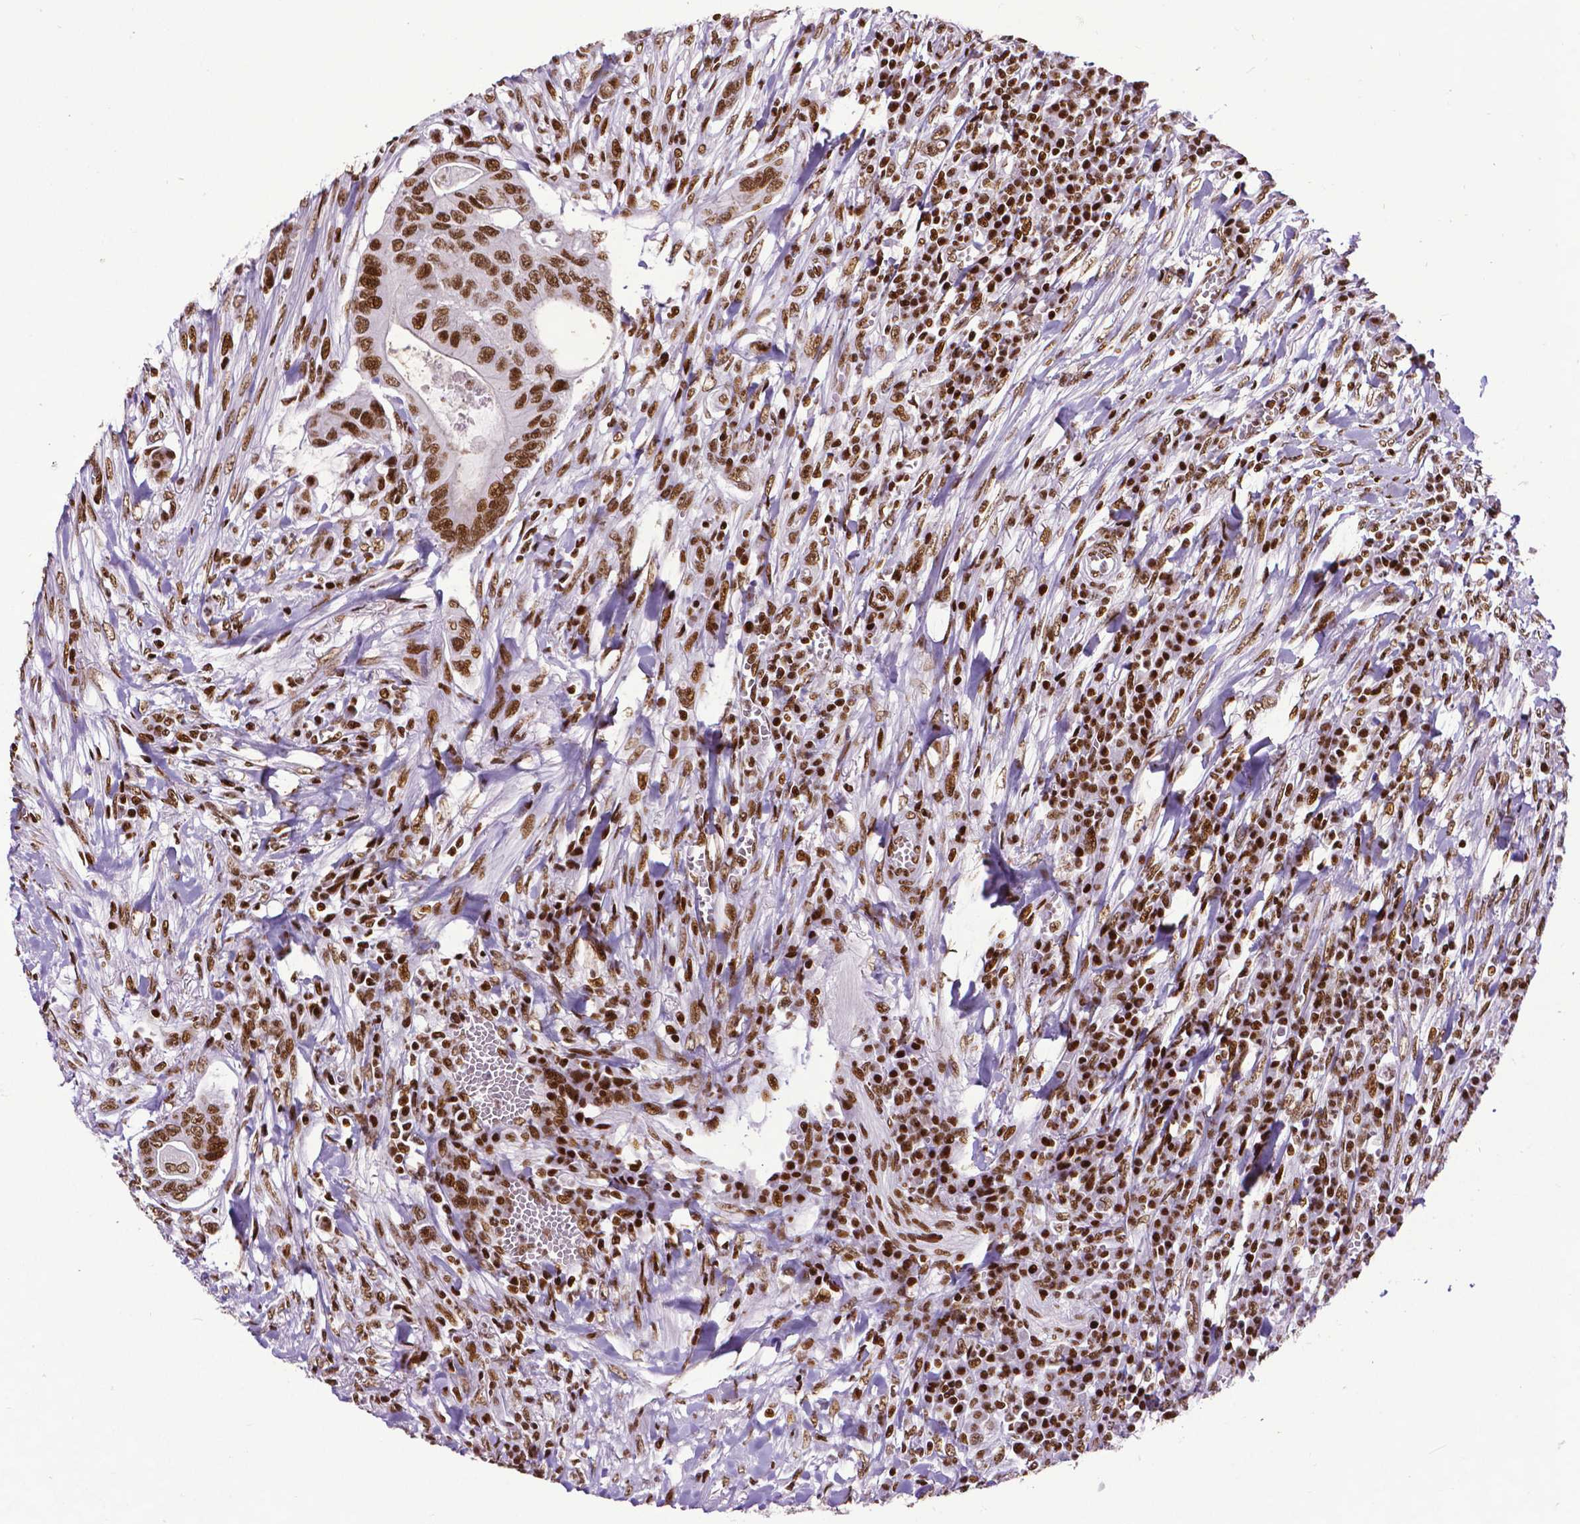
{"staining": {"intensity": "strong", "quantity": ">75%", "location": "nuclear"}, "tissue": "colorectal cancer", "cell_type": "Tumor cells", "image_type": "cancer", "snomed": [{"axis": "morphology", "description": "Adenocarcinoma, NOS"}, {"axis": "topography", "description": "Colon"}], "caption": "Protein analysis of colorectal adenocarcinoma tissue exhibits strong nuclear positivity in approximately >75% of tumor cells. The protein of interest is stained brown, and the nuclei are stained in blue (DAB IHC with brightfield microscopy, high magnification).", "gene": "CTCF", "patient": {"sex": "male", "age": 65}}